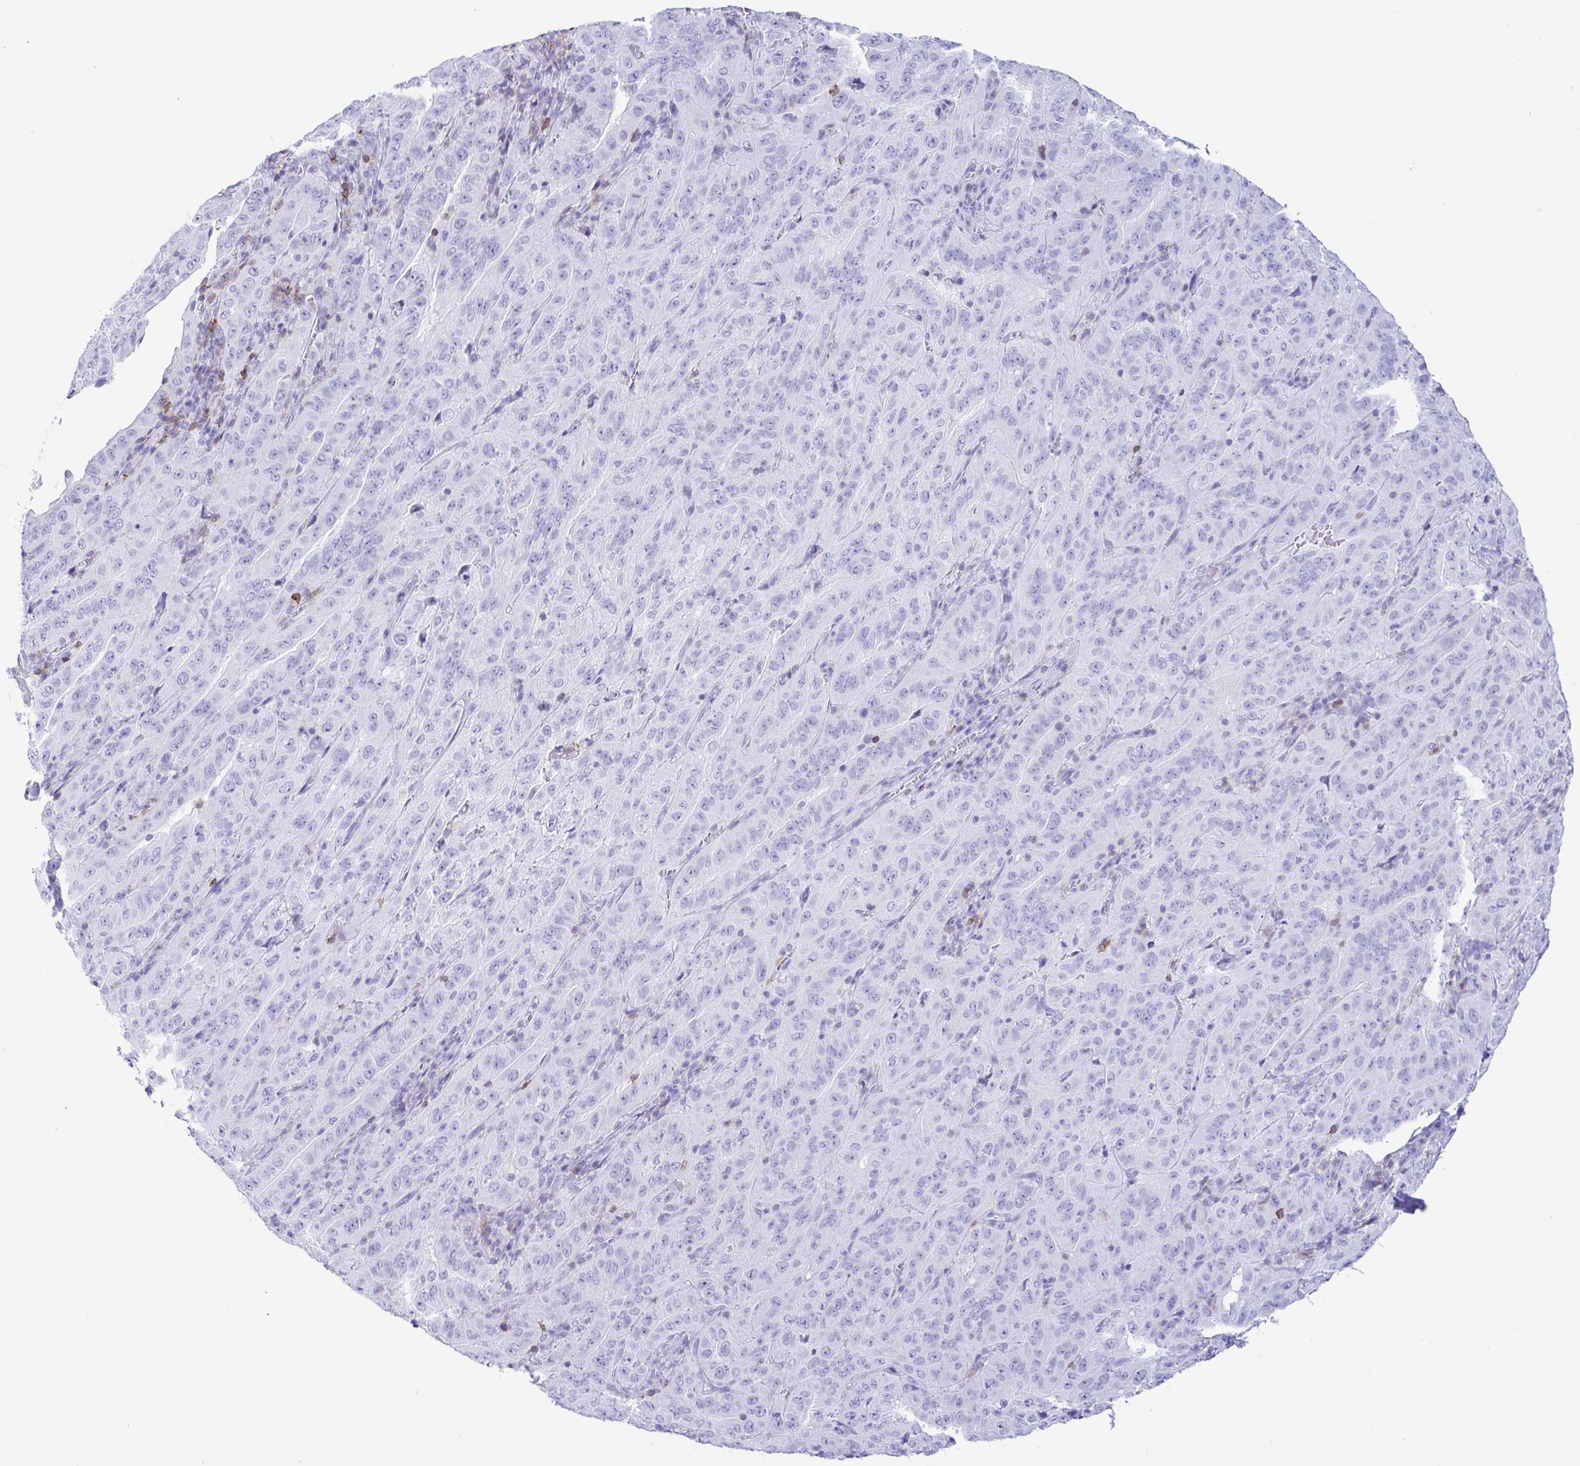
{"staining": {"intensity": "negative", "quantity": "none", "location": "none"}, "tissue": "pancreatic cancer", "cell_type": "Tumor cells", "image_type": "cancer", "snomed": [{"axis": "morphology", "description": "Adenocarcinoma, NOS"}, {"axis": "topography", "description": "Pancreas"}], "caption": "IHC histopathology image of pancreatic cancer stained for a protein (brown), which shows no positivity in tumor cells. (DAB (3,3'-diaminobenzidine) immunohistochemistry visualized using brightfield microscopy, high magnification).", "gene": "CD5", "patient": {"sex": "male", "age": 63}}